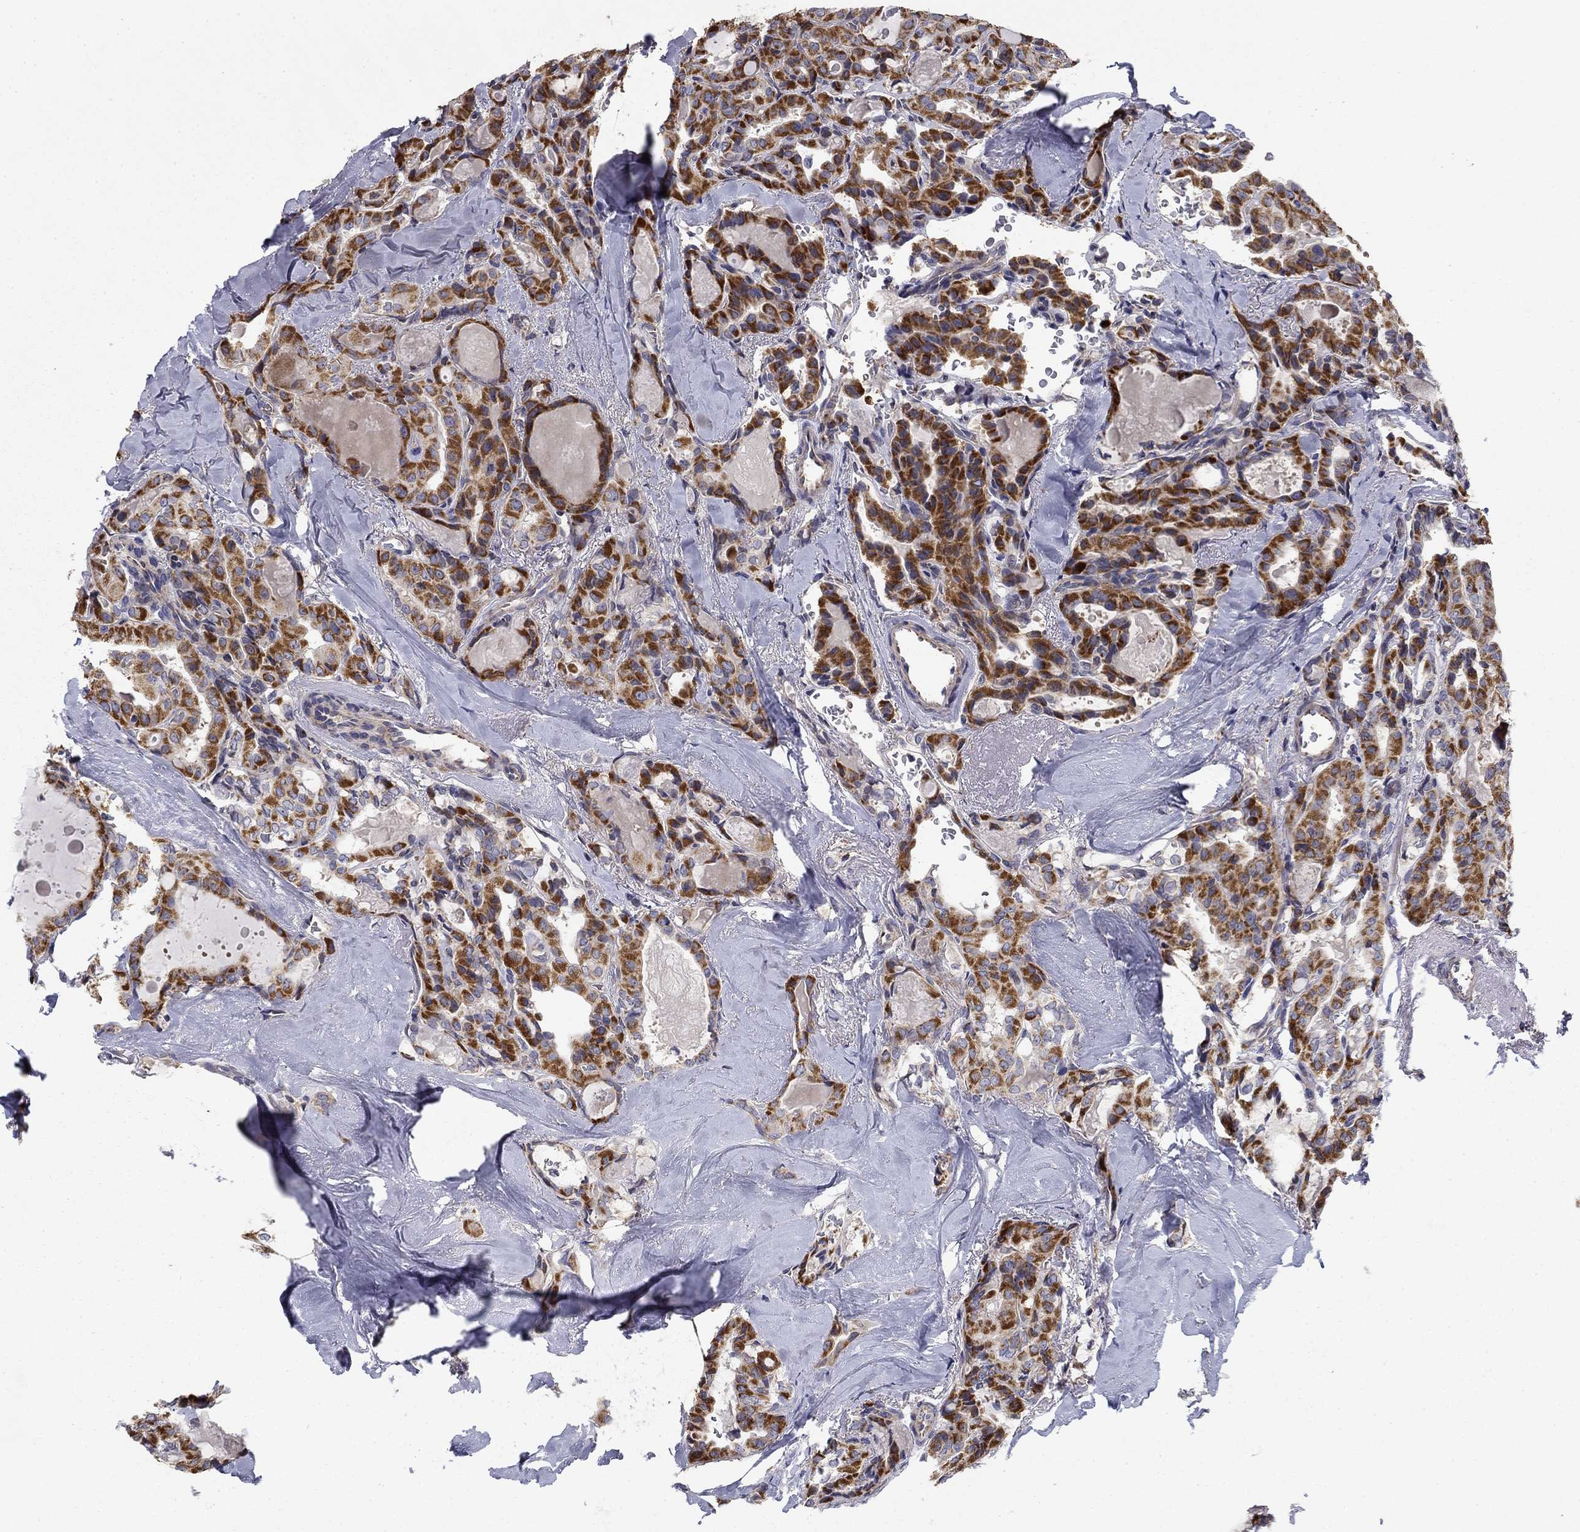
{"staining": {"intensity": "strong", "quantity": ">75%", "location": "cytoplasmic/membranous"}, "tissue": "thyroid cancer", "cell_type": "Tumor cells", "image_type": "cancer", "snomed": [{"axis": "morphology", "description": "Papillary adenocarcinoma, NOS"}, {"axis": "topography", "description": "Thyroid gland"}], "caption": "The histopathology image exhibits staining of thyroid cancer (papillary adenocarcinoma), revealing strong cytoplasmic/membranous protein staining (brown color) within tumor cells.", "gene": "MMAA", "patient": {"sex": "female", "age": 41}}